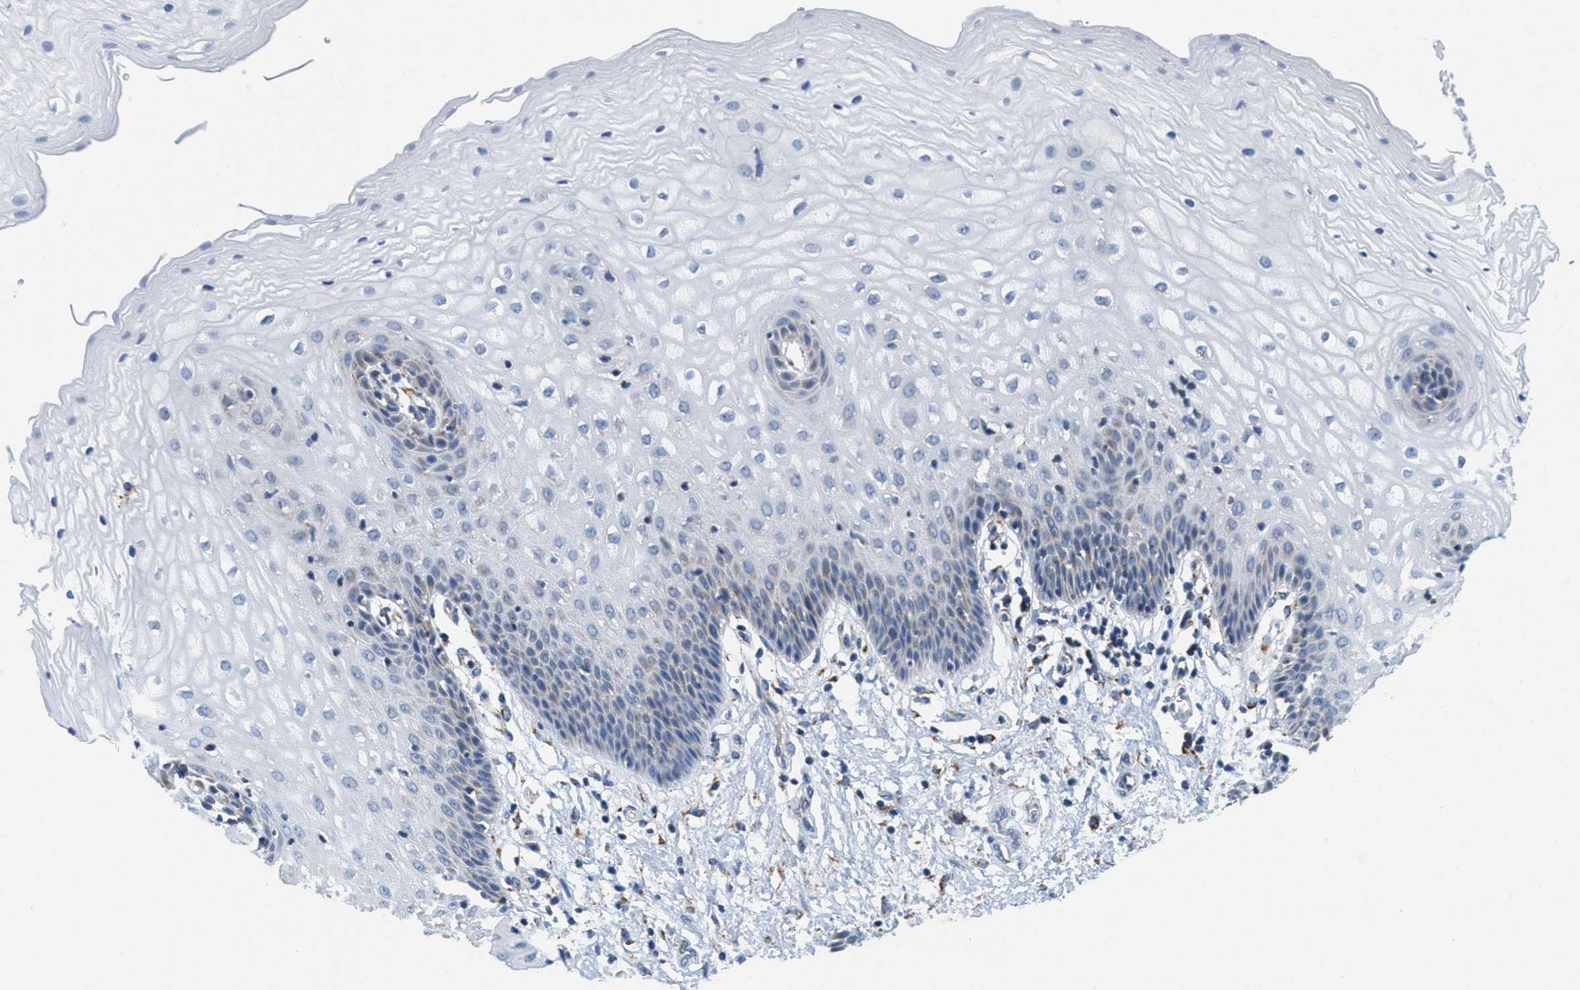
{"staining": {"intensity": "negative", "quantity": "none", "location": "none"}, "tissue": "vagina", "cell_type": "Squamous epithelial cells", "image_type": "normal", "snomed": [{"axis": "morphology", "description": "Normal tissue, NOS"}, {"axis": "topography", "description": "Vagina"}], "caption": "Squamous epithelial cells are negative for protein expression in normal human vagina. (DAB (3,3'-diaminobenzidine) immunohistochemistry (IHC) with hematoxylin counter stain).", "gene": "KCNJ5", "patient": {"sex": "female", "age": 34}}